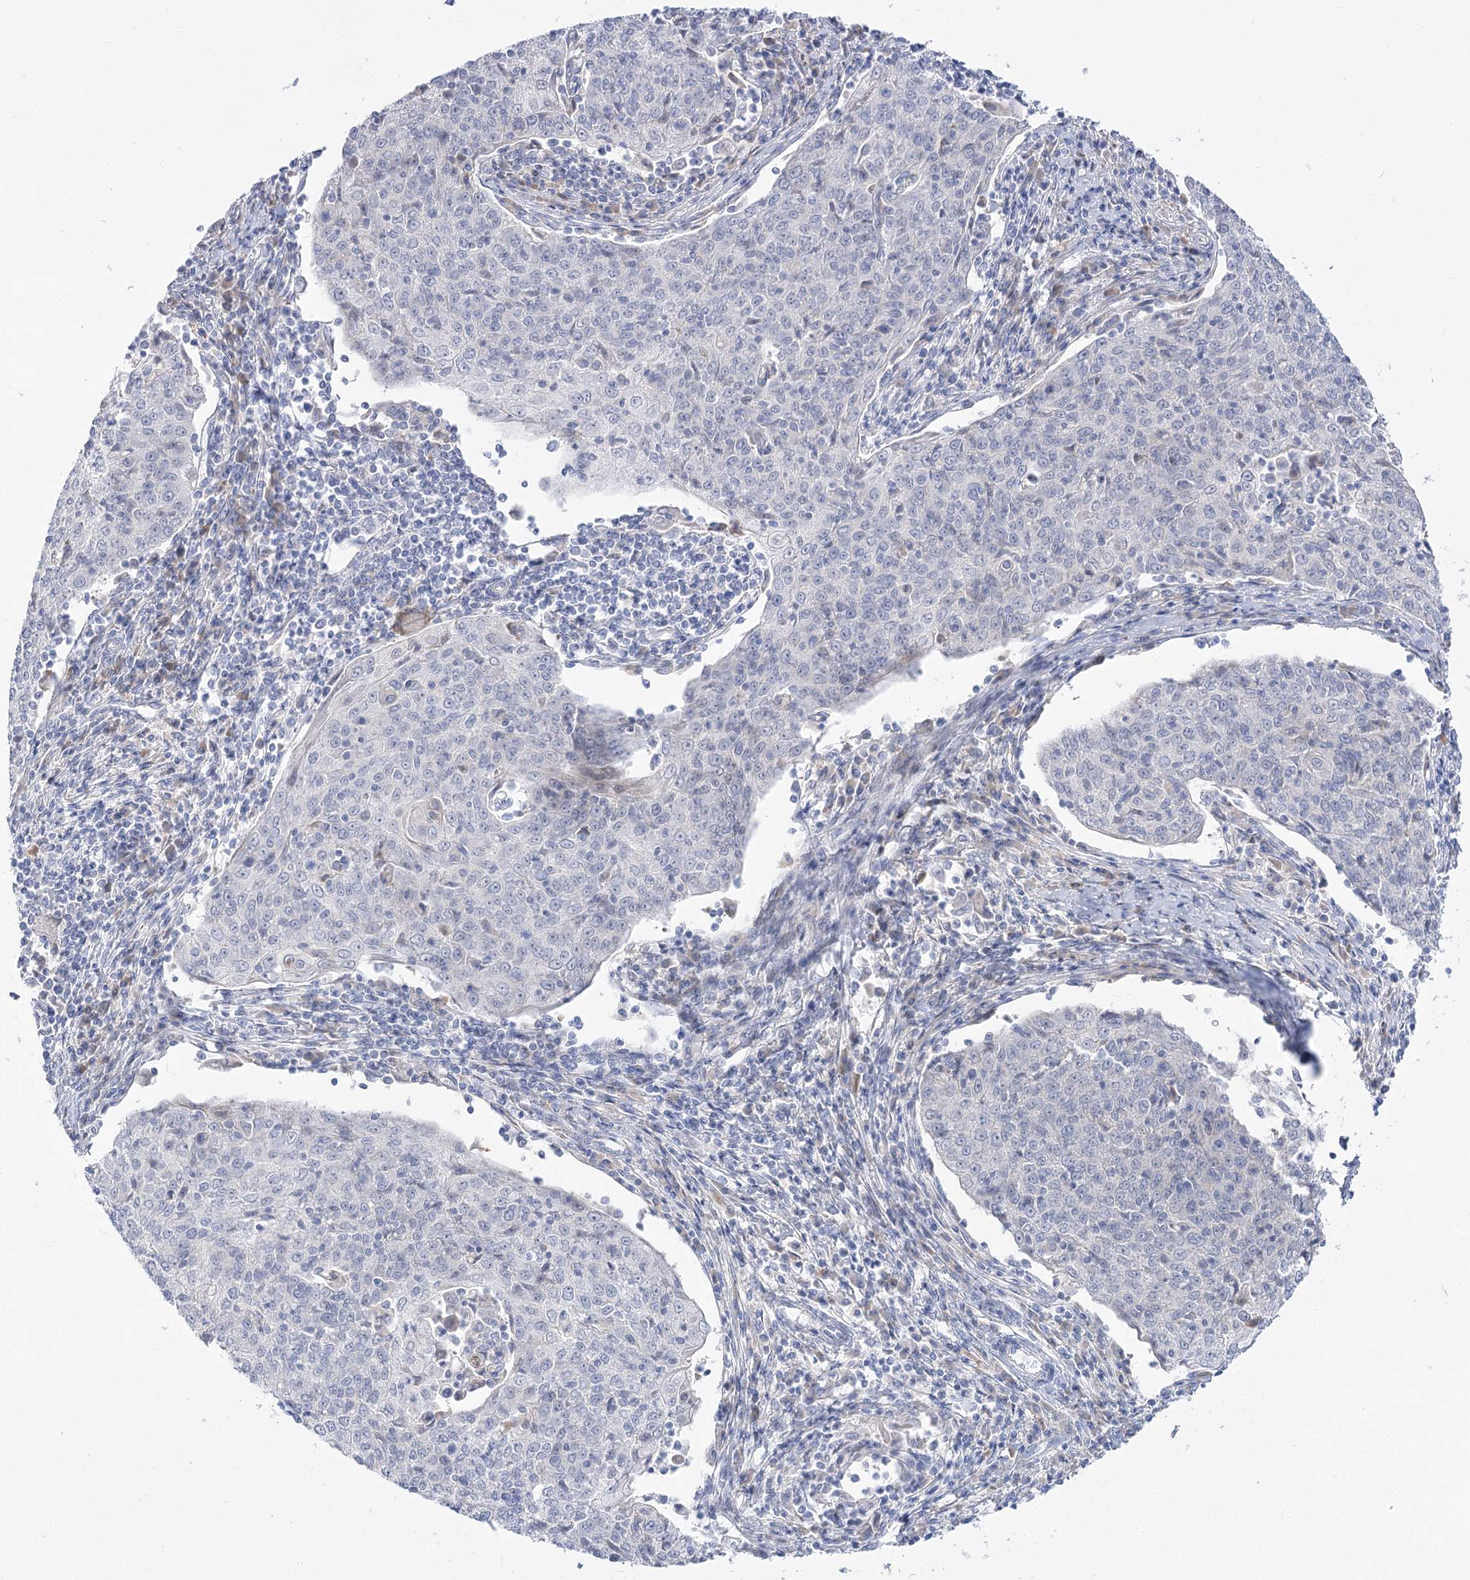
{"staining": {"intensity": "negative", "quantity": "none", "location": "none"}, "tissue": "cervical cancer", "cell_type": "Tumor cells", "image_type": "cancer", "snomed": [{"axis": "morphology", "description": "Squamous cell carcinoma, NOS"}, {"axis": "topography", "description": "Cervix"}], "caption": "DAB immunohistochemical staining of human cervical cancer reveals no significant positivity in tumor cells.", "gene": "SIAE", "patient": {"sex": "female", "age": 48}}